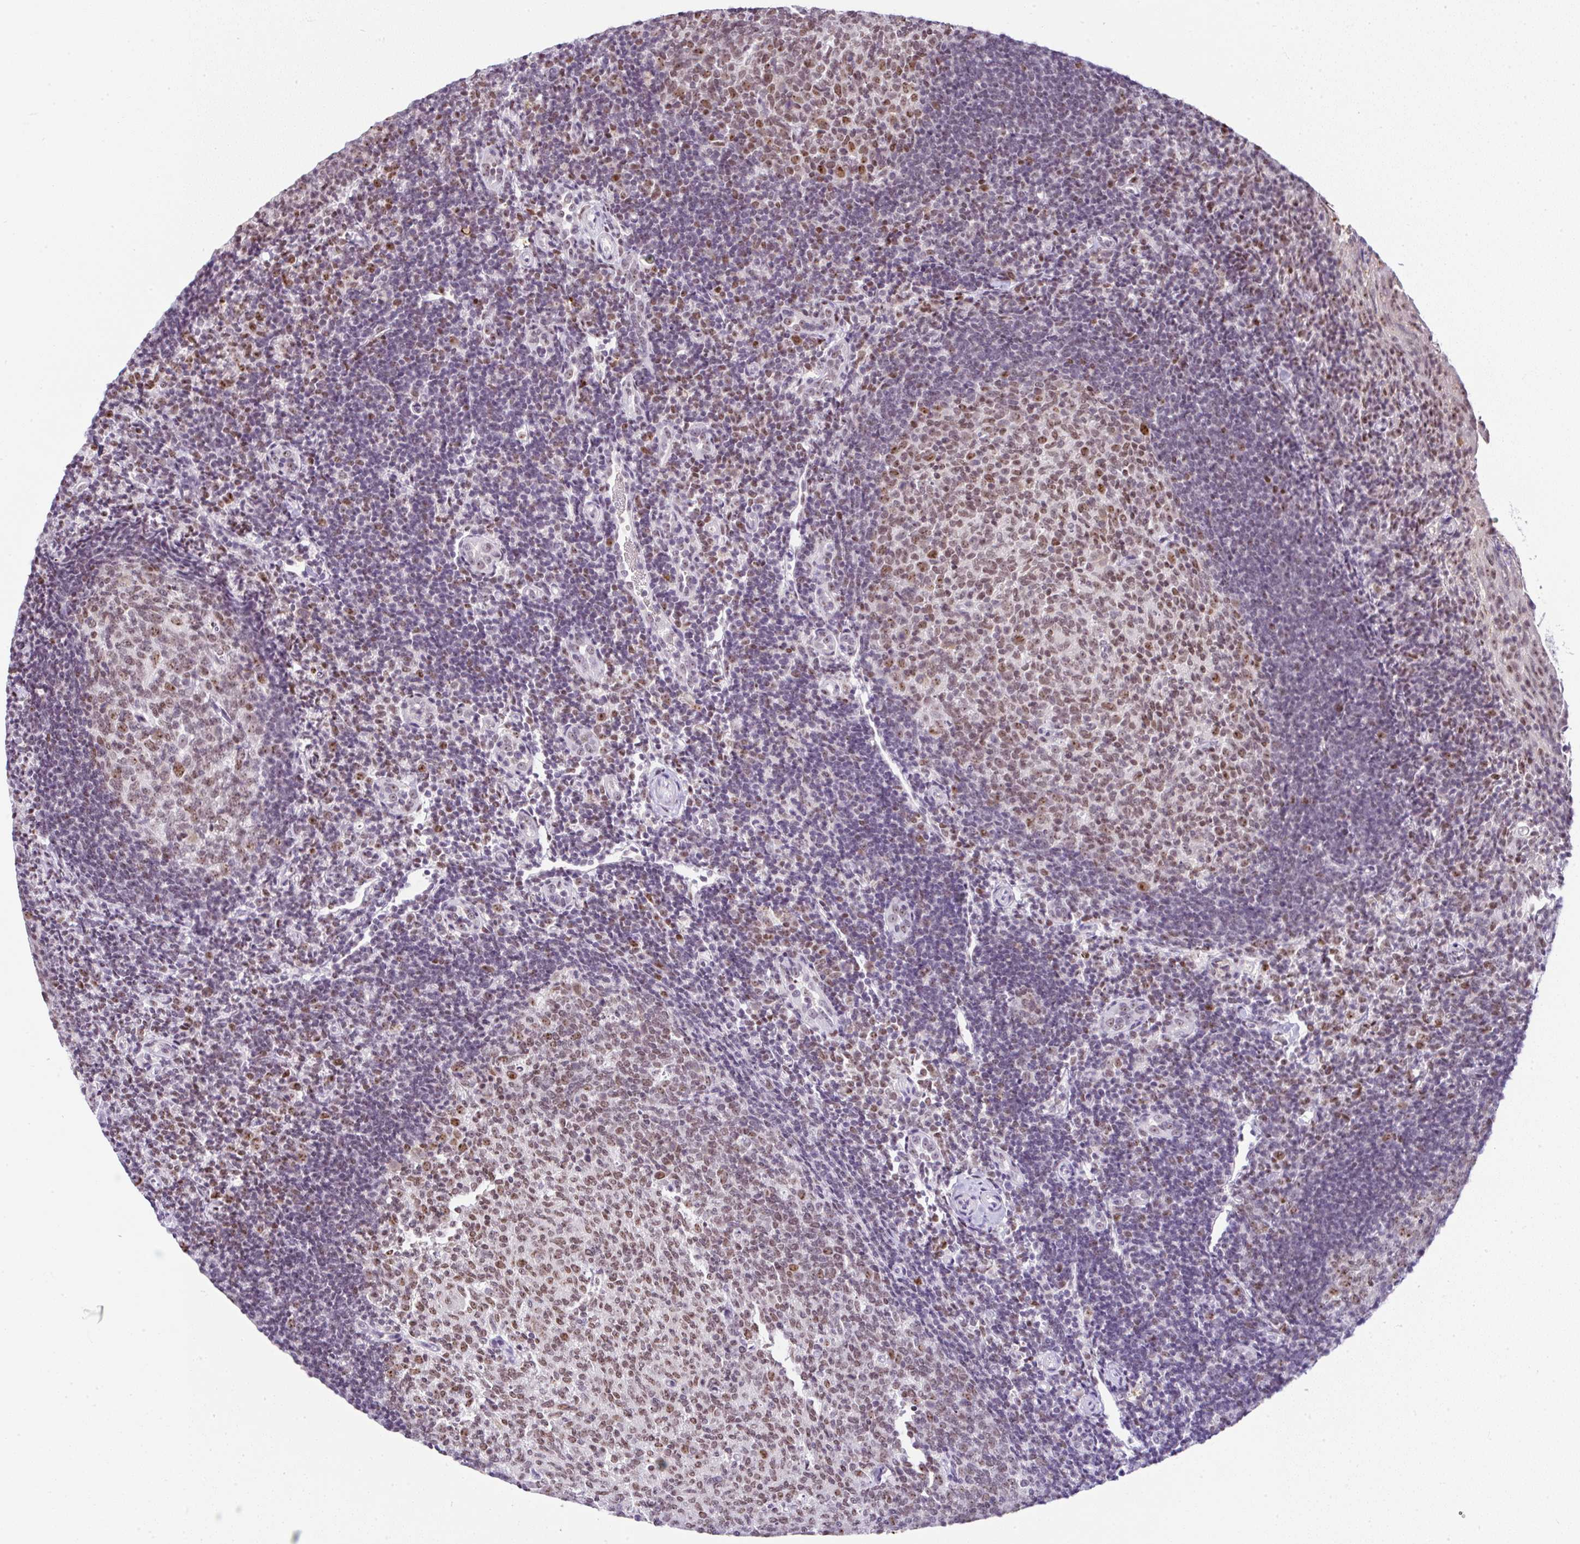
{"staining": {"intensity": "moderate", "quantity": ">75%", "location": "nuclear"}, "tissue": "tonsil", "cell_type": "Germinal center cells", "image_type": "normal", "snomed": [{"axis": "morphology", "description": "Normal tissue, NOS"}, {"axis": "topography", "description": "Tonsil"}], "caption": "Immunohistochemical staining of unremarkable tonsil displays moderate nuclear protein expression in approximately >75% of germinal center cells.", "gene": "PTPN2", "patient": {"sex": "female", "age": 10}}